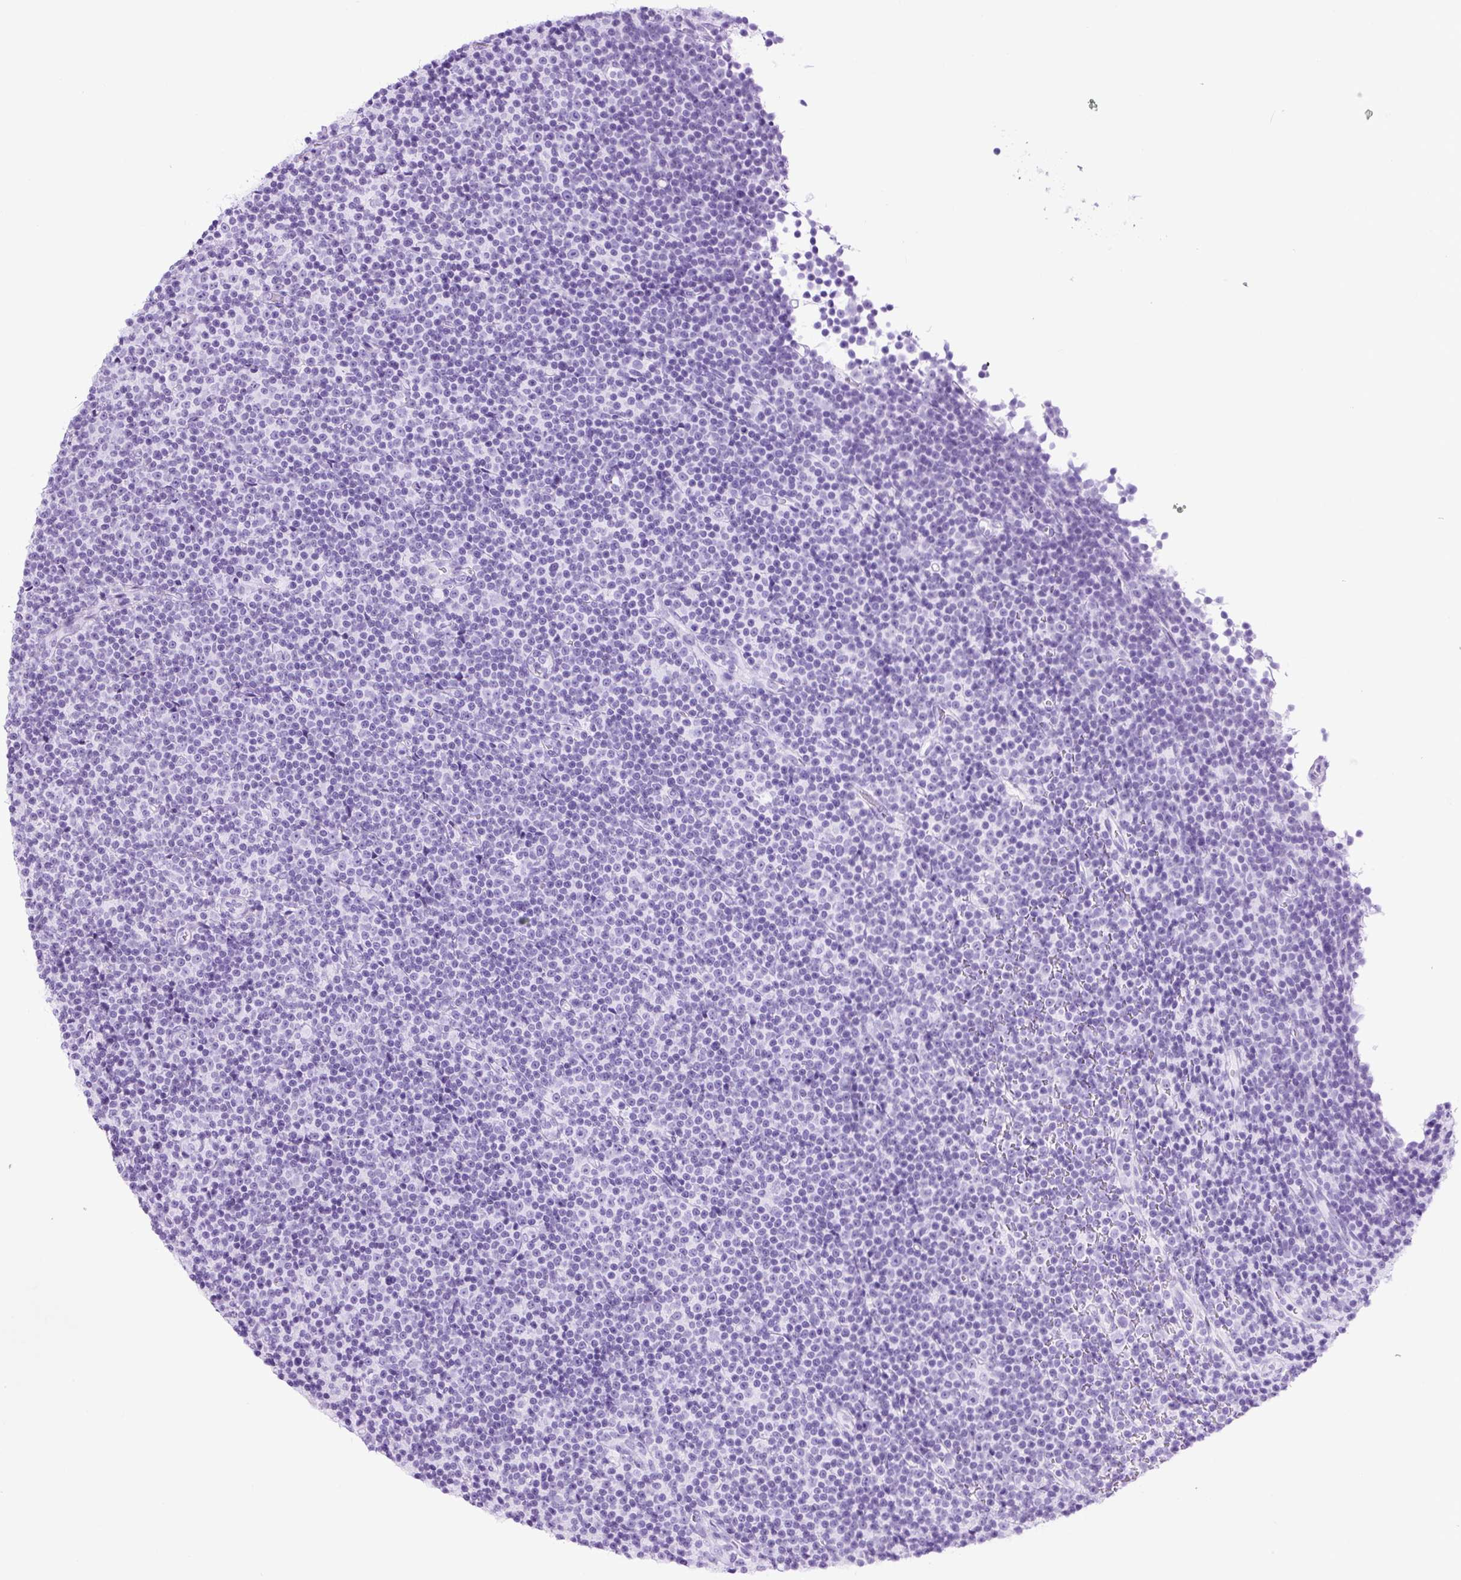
{"staining": {"intensity": "negative", "quantity": "none", "location": "none"}, "tissue": "lymphoma", "cell_type": "Tumor cells", "image_type": "cancer", "snomed": [{"axis": "morphology", "description": "Malignant lymphoma, non-Hodgkin's type, Low grade"}, {"axis": "topography", "description": "Lymph node"}], "caption": "IHC image of neoplastic tissue: lymphoma stained with DAB (3,3'-diaminobenzidine) displays no significant protein expression in tumor cells.", "gene": "RNF212B", "patient": {"sex": "female", "age": 67}}